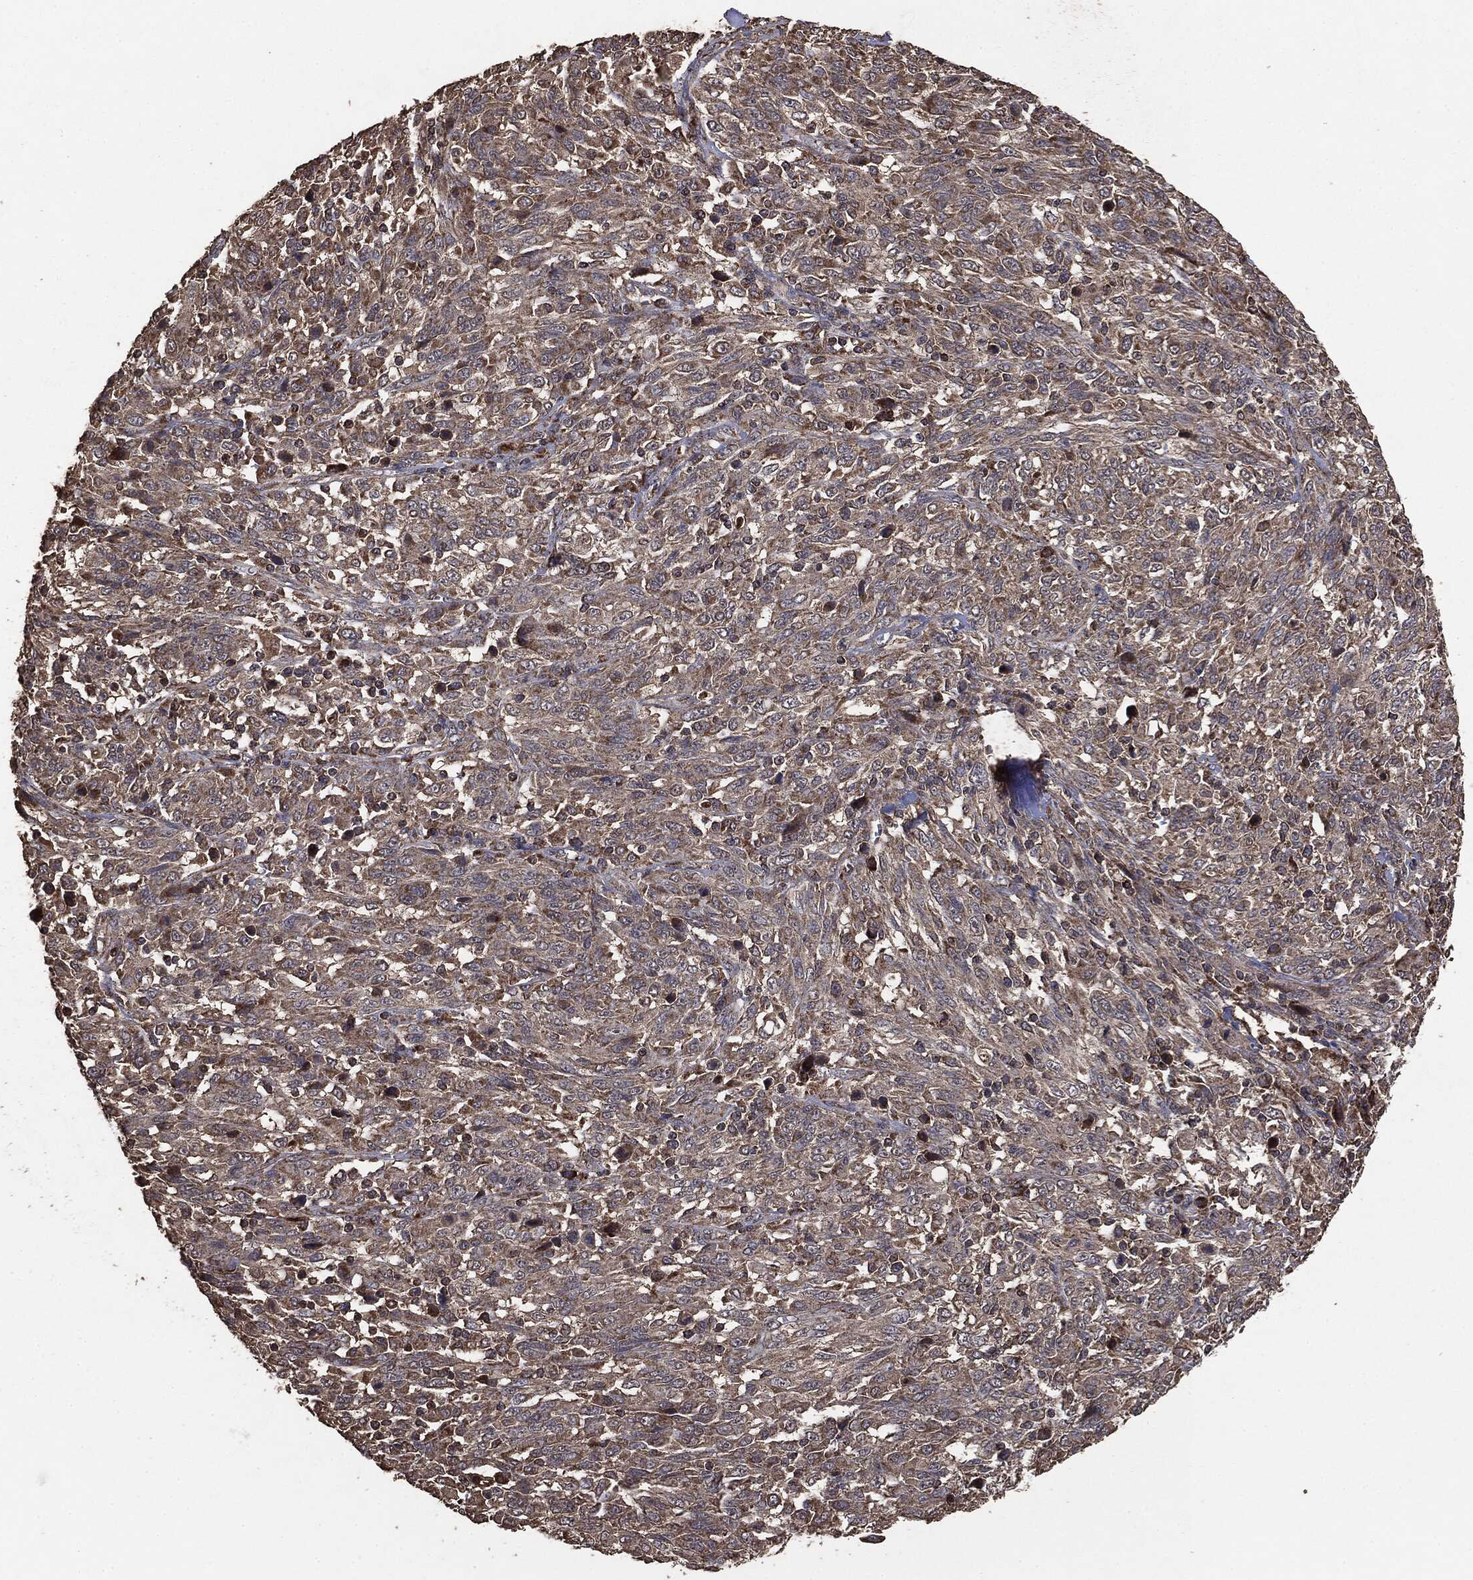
{"staining": {"intensity": "moderate", "quantity": ">75%", "location": "cytoplasmic/membranous"}, "tissue": "melanoma", "cell_type": "Tumor cells", "image_type": "cancer", "snomed": [{"axis": "morphology", "description": "Malignant melanoma, NOS"}, {"axis": "topography", "description": "Skin"}], "caption": "Protein expression analysis of melanoma reveals moderate cytoplasmic/membranous staining in about >75% of tumor cells. (DAB (3,3'-diaminobenzidine) IHC, brown staining for protein, blue staining for nuclei).", "gene": "MTOR", "patient": {"sex": "female", "age": 91}}